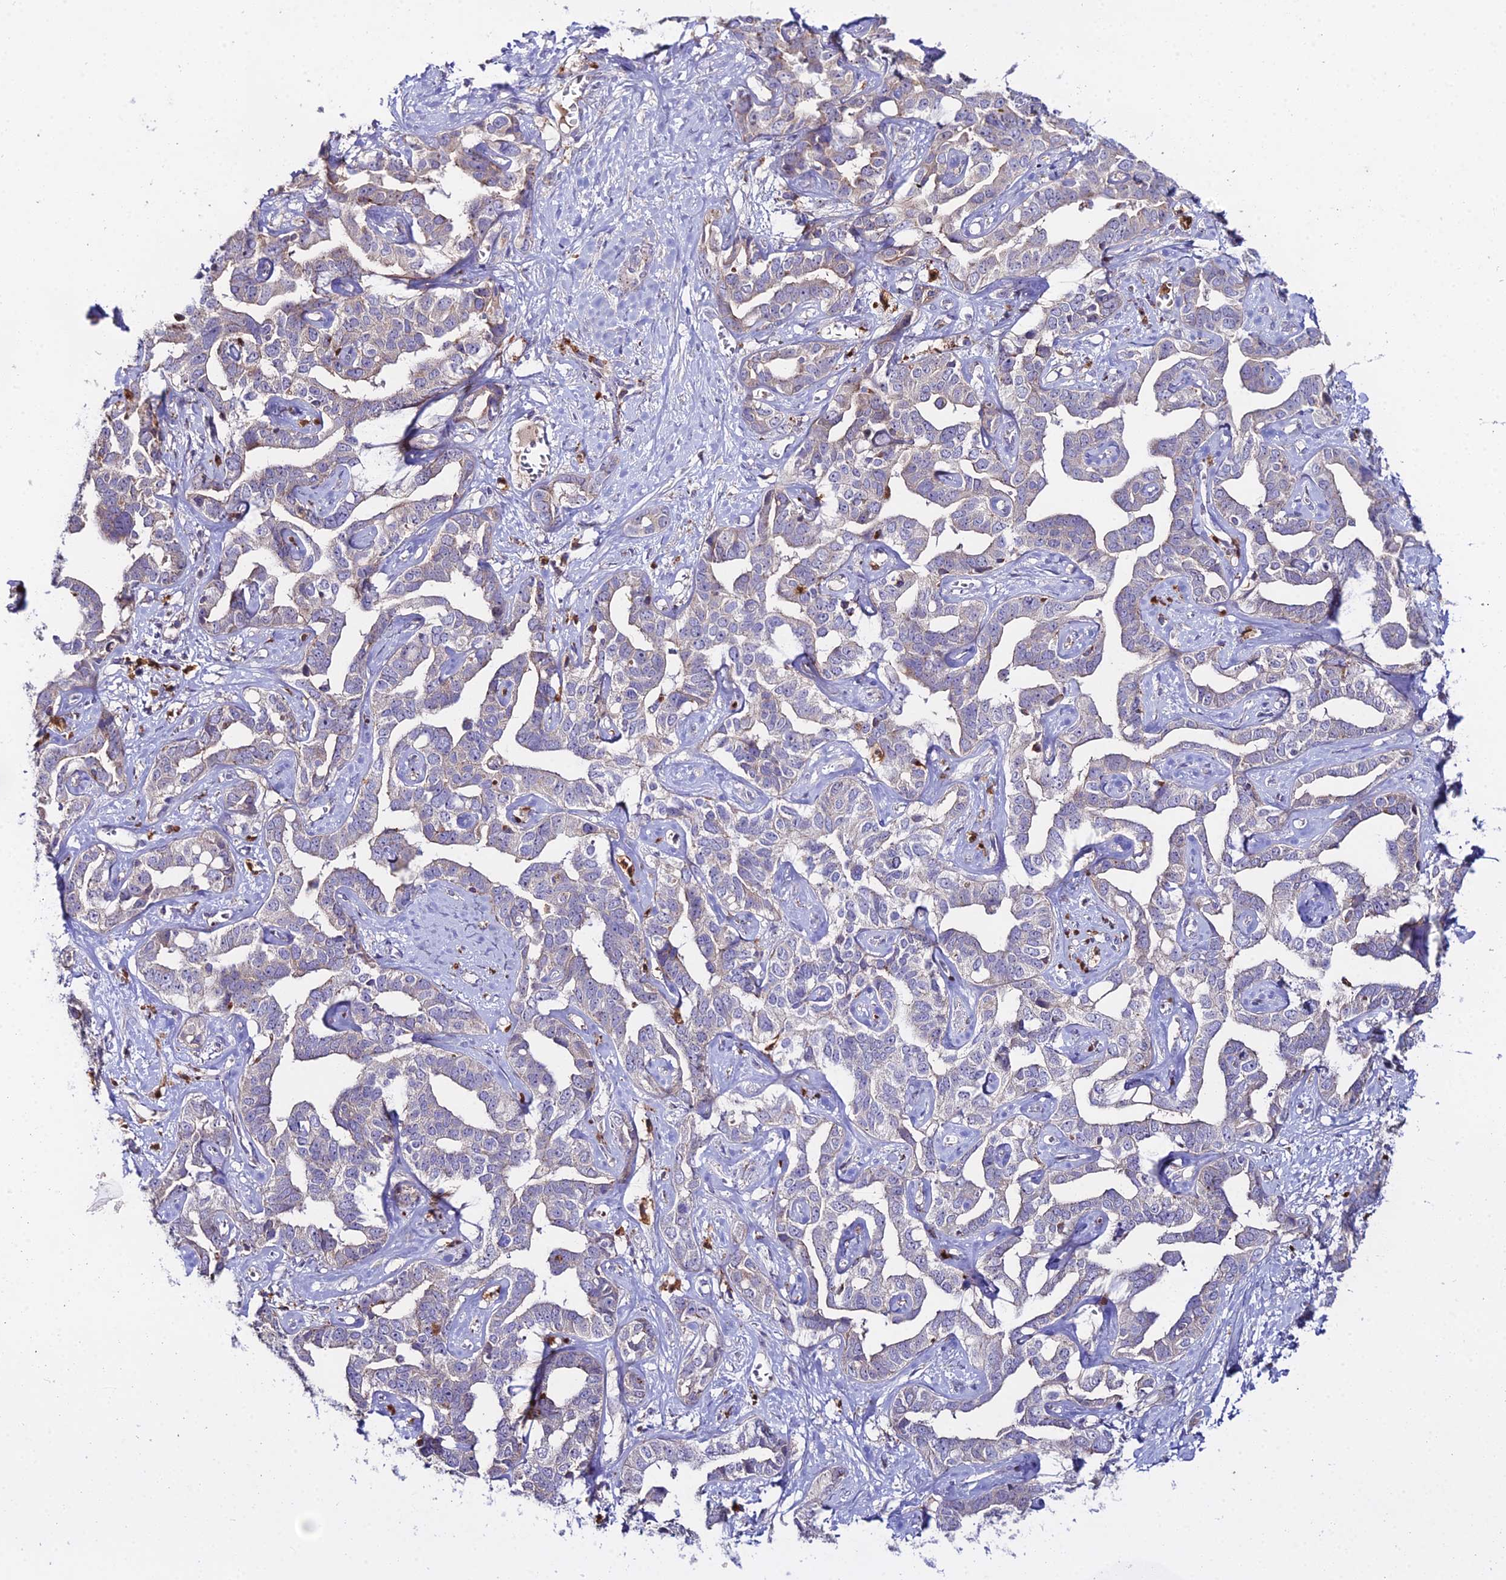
{"staining": {"intensity": "negative", "quantity": "none", "location": "none"}, "tissue": "liver cancer", "cell_type": "Tumor cells", "image_type": "cancer", "snomed": [{"axis": "morphology", "description": "Cholangiocarcinoma"}, {"axis": "topography", "description": "Liver"}], "caption": "Tumor cells are negative for brown protein staining in liver cholangiocarcinoma.", "gene": "EID2", "patient": {"sex": "male", "age": 59}}